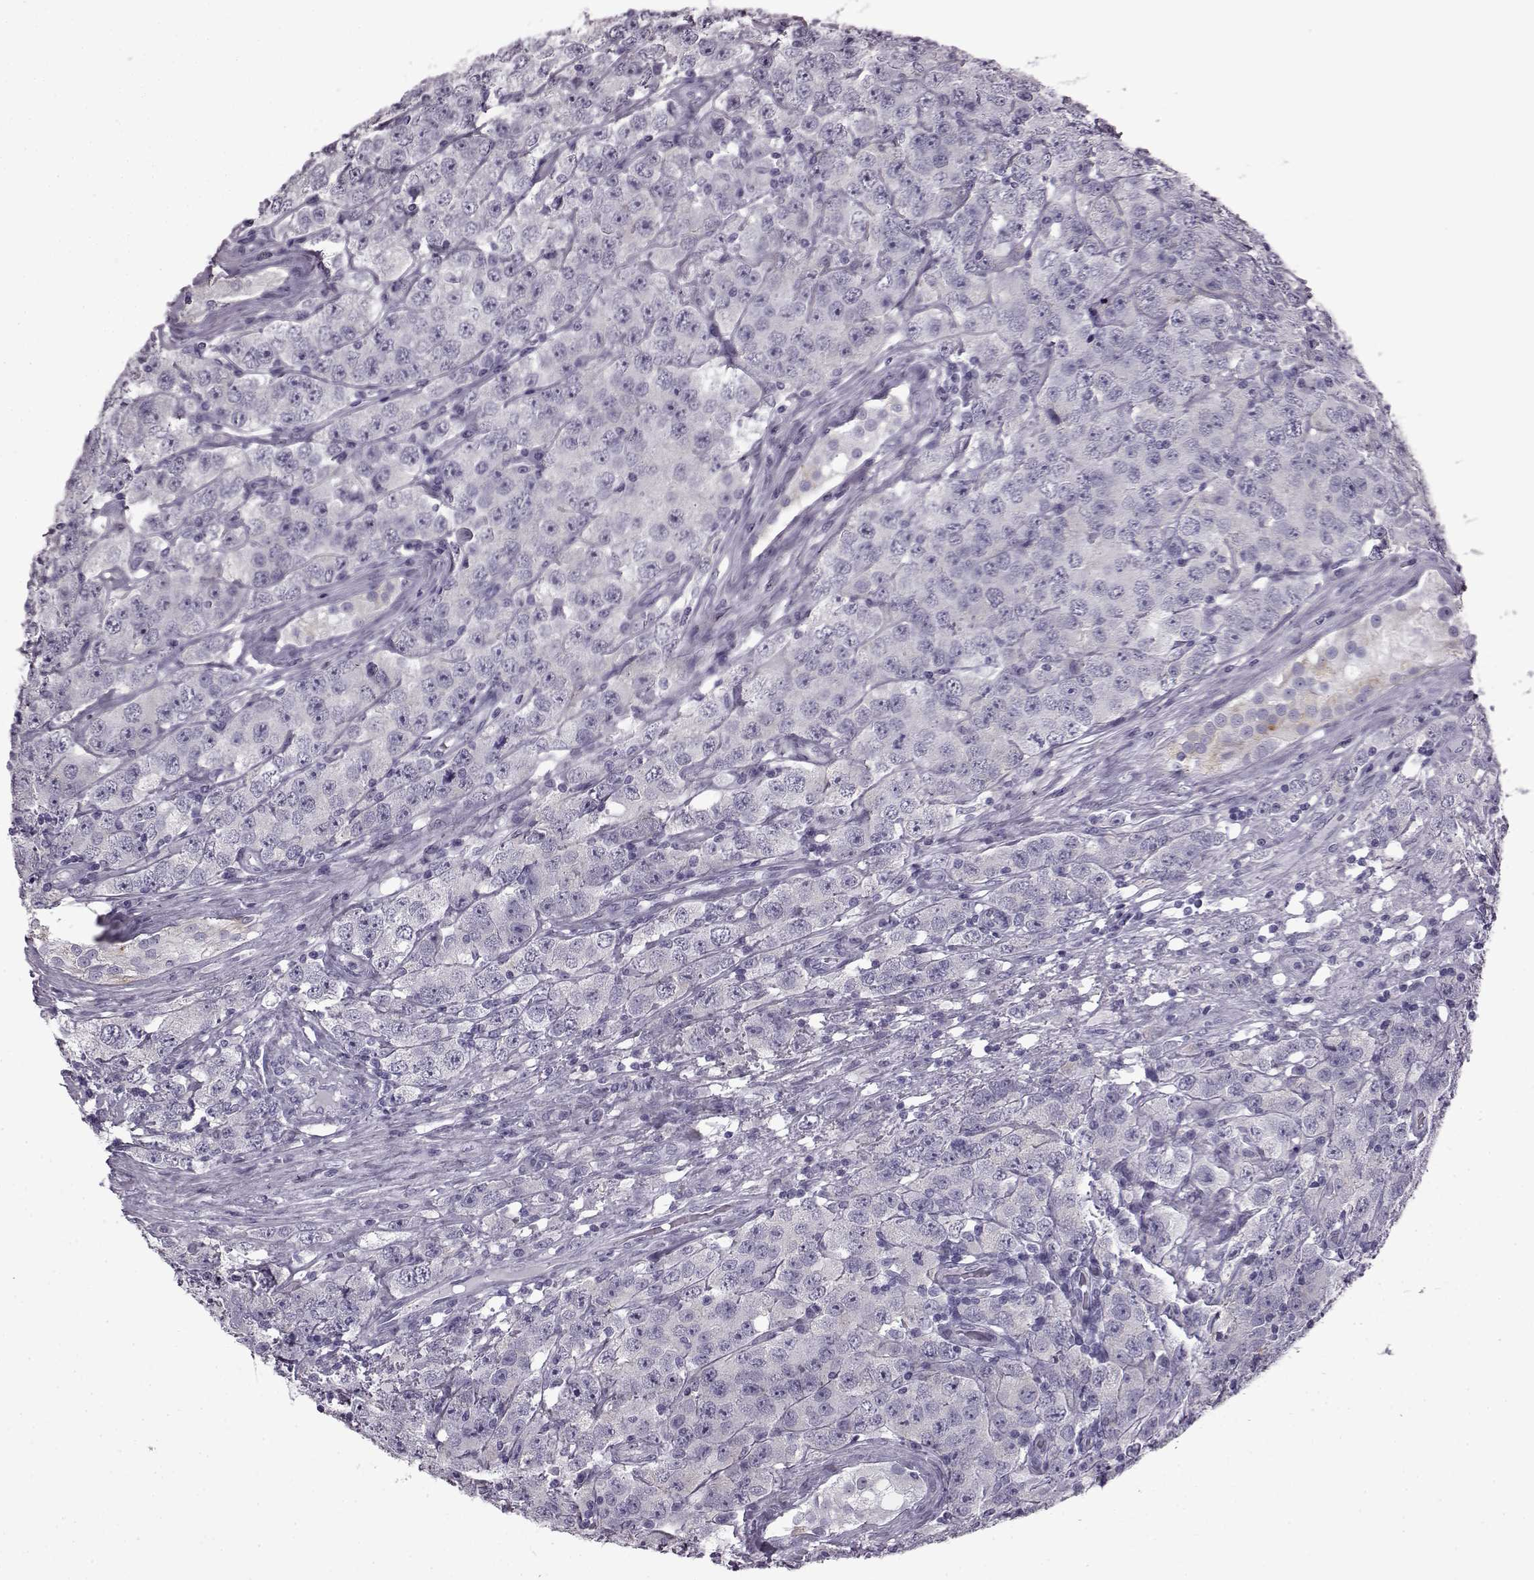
{"staining": {"intensity": "negative", "quantity": "none", "location": "none"}, "tissue": "testis cancer", "cell_type": "Tumor cells", "image_type": "cancer", "snomed": [{"axis": "morphology", "description": "Seminoma, NOS"}, {"axis": "topography", "description": "Testis"}], "caption": "IHC micrograph of human seminoma (testis) stained for a protein (brown), which demonstrates no expression in tumor cells.", "gene": "SLC28A2", "patient": {"sex": "male", "age": 52}}